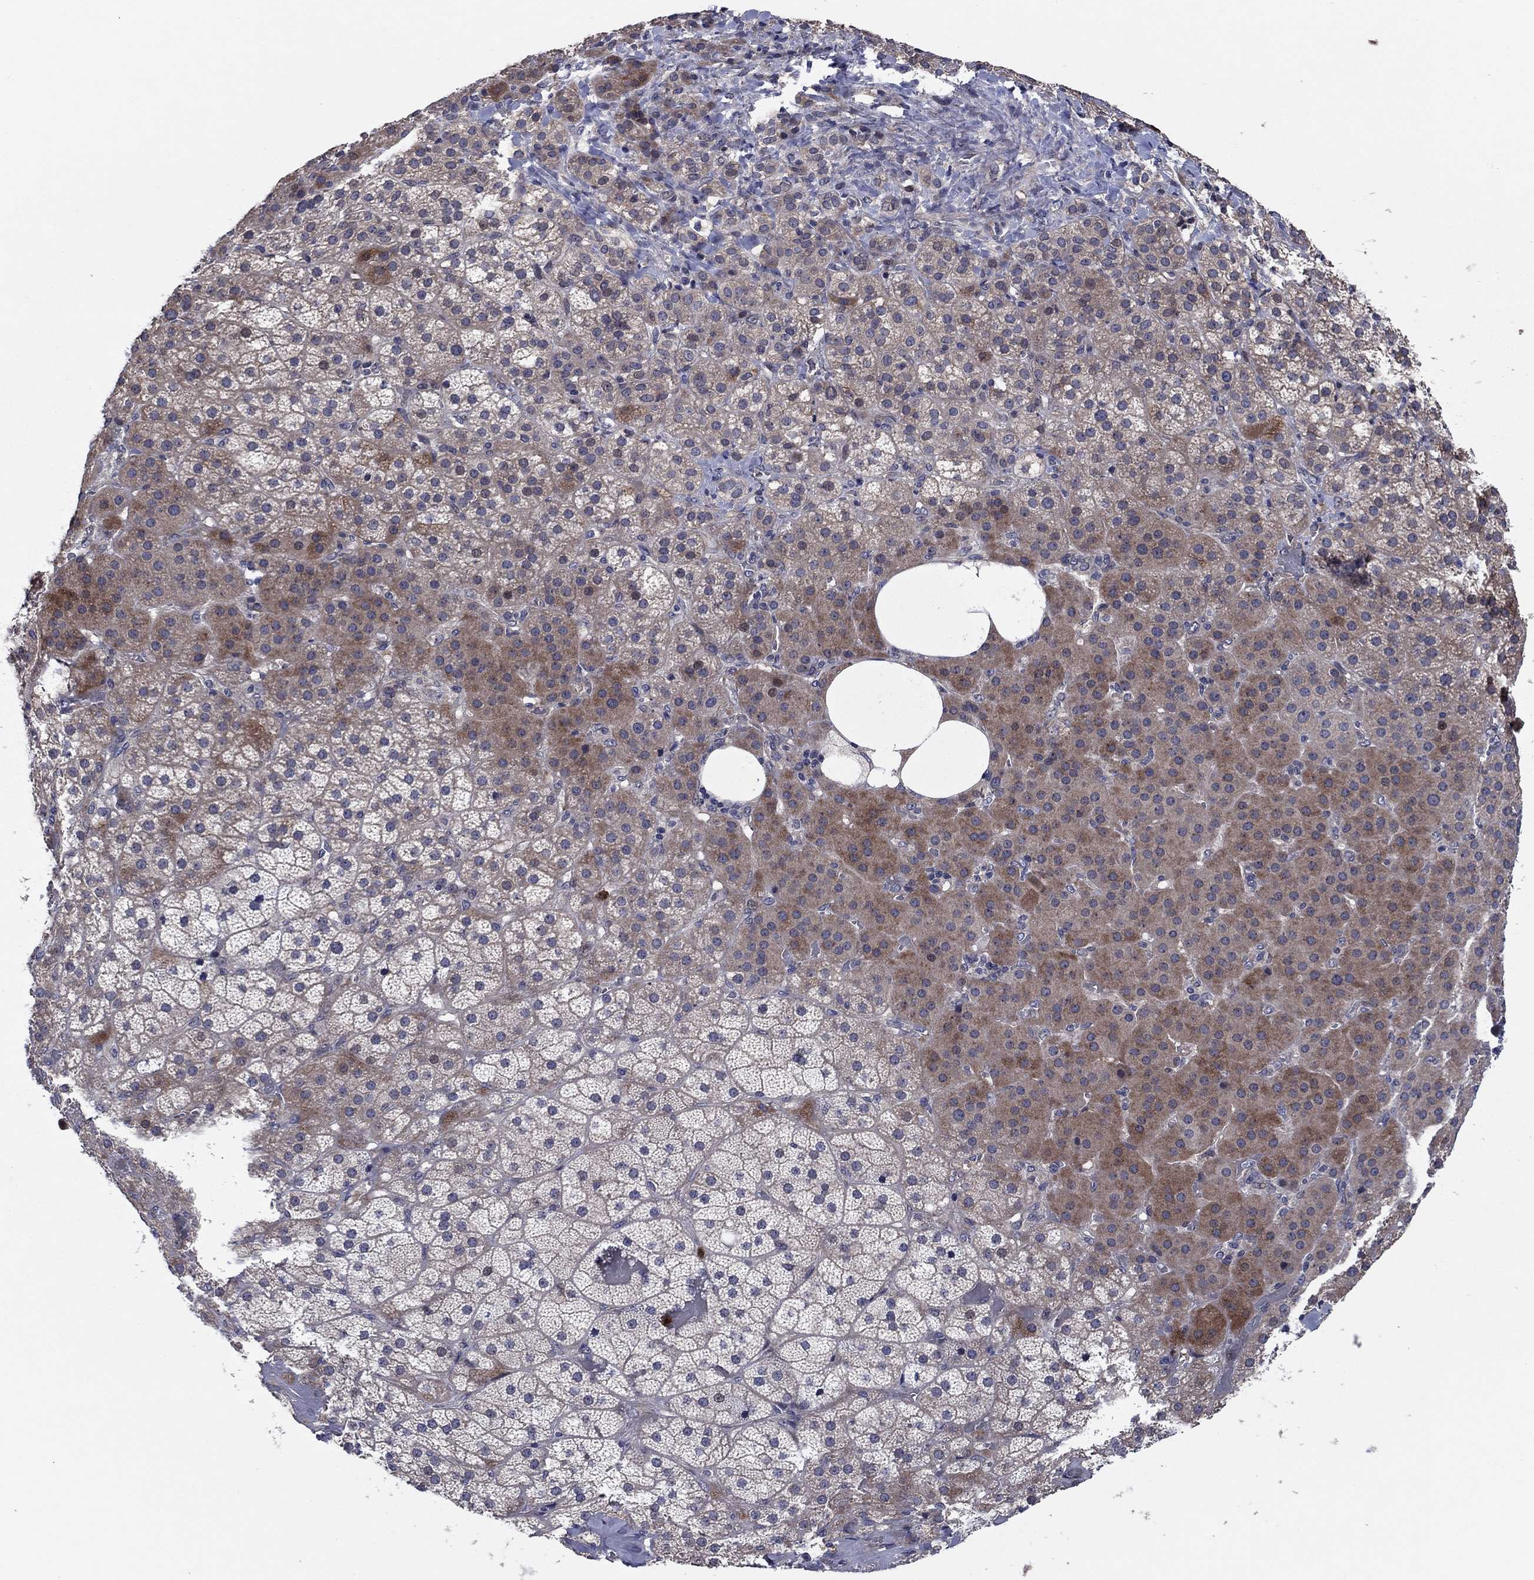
{"staining": {"intensity": "moderate", "quantity": "25%-75%", "location": "cytoplasmic/membranous"}, "tissue": "adrenal gland", "cell_type": "Glandular cells", "image_type": "normal", "snomed": [{"axis": "morphology", "description": "Normal tissue, NOS"}, {"axis": "topography", "description": "Adrenal gland"}], "caption": "Glandular cells reveal medium levels of moderate cytoplasmic/membranous expression in approximately 25%-75% of cells in unremarkable adrenal gland.", "gene": "MSRB1", "patient": {"sex": "male", "age": 57}}